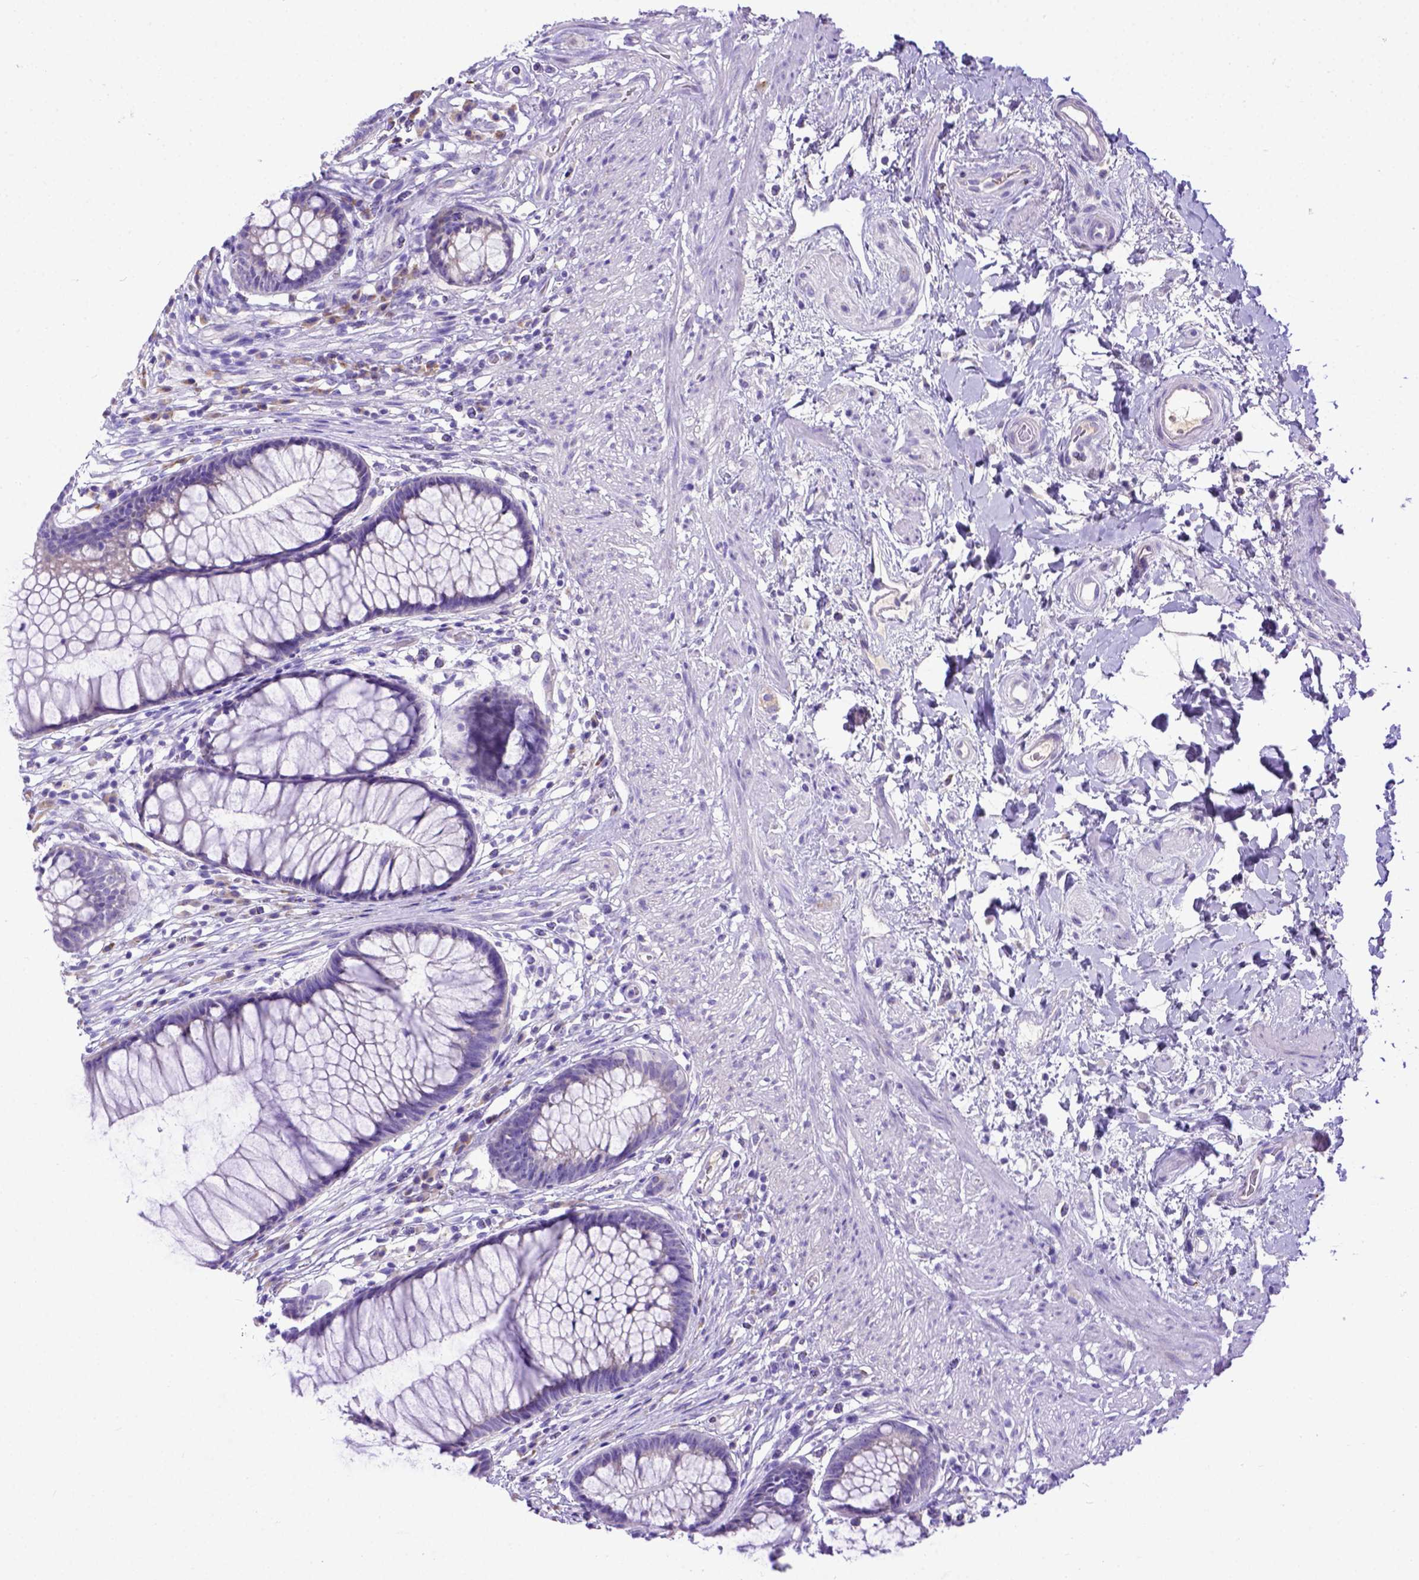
{"staining": {"intensity": "negative", "quantity": "none", "location": "none"}, "tissue": "rectum", "cell_type": "Glandular cells", "image_type": "normal", "snomed": [{"axis": "morphology", "description": "Normal tissue, NOS"}, {"axis": "topography", "description": "Smooth muscle"}, {"axis": "topography", "description": "Rectum"}], "caption": "The photomicrograph demonstrates no staining of glandular cells in unremarkable rectum.", "gene": "CFAP300", "patient": {"sex": "male", "age": 53}}